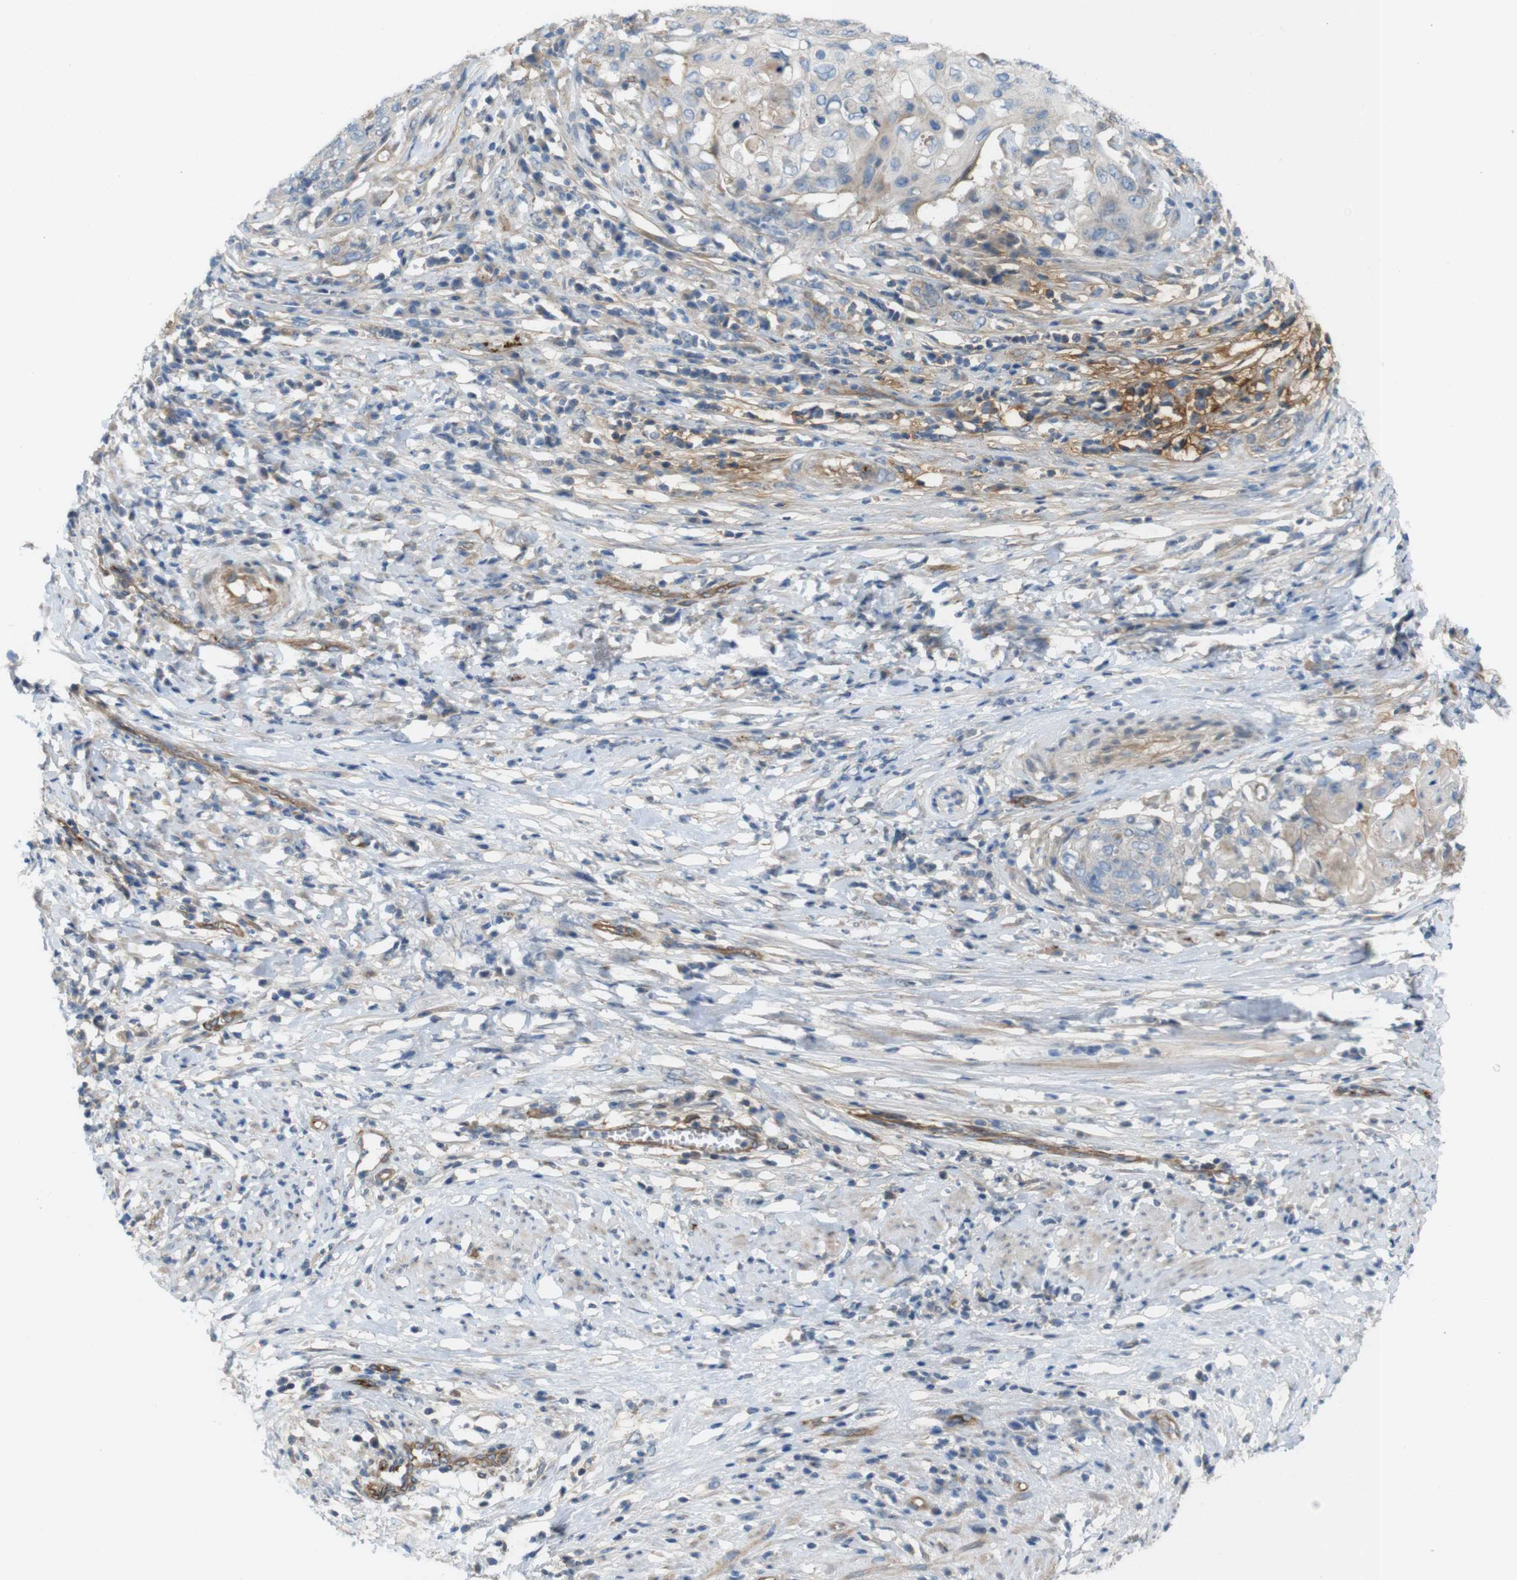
{"staining": {"intensity": "weak", "quantity": ">75%", "location": "cytoplasmic/membranous"}, "tissue": "cervical cancer", "cell_type": "Tumor cells", "image_type": "cancer", "snomed": [{"axis": "morphology", "description": "Squamous cell carcinoma, NOS"}, {"axis": "topography", "description": "Cervix"}], "caption": "This is an image of IHC staining of cervical squamous cell carcinoma, which shows weak positivity in the cytoplasmic/membranous of tumor cells.", "gene": "BVES", "patient": {"sex": "female", "age": 39}}